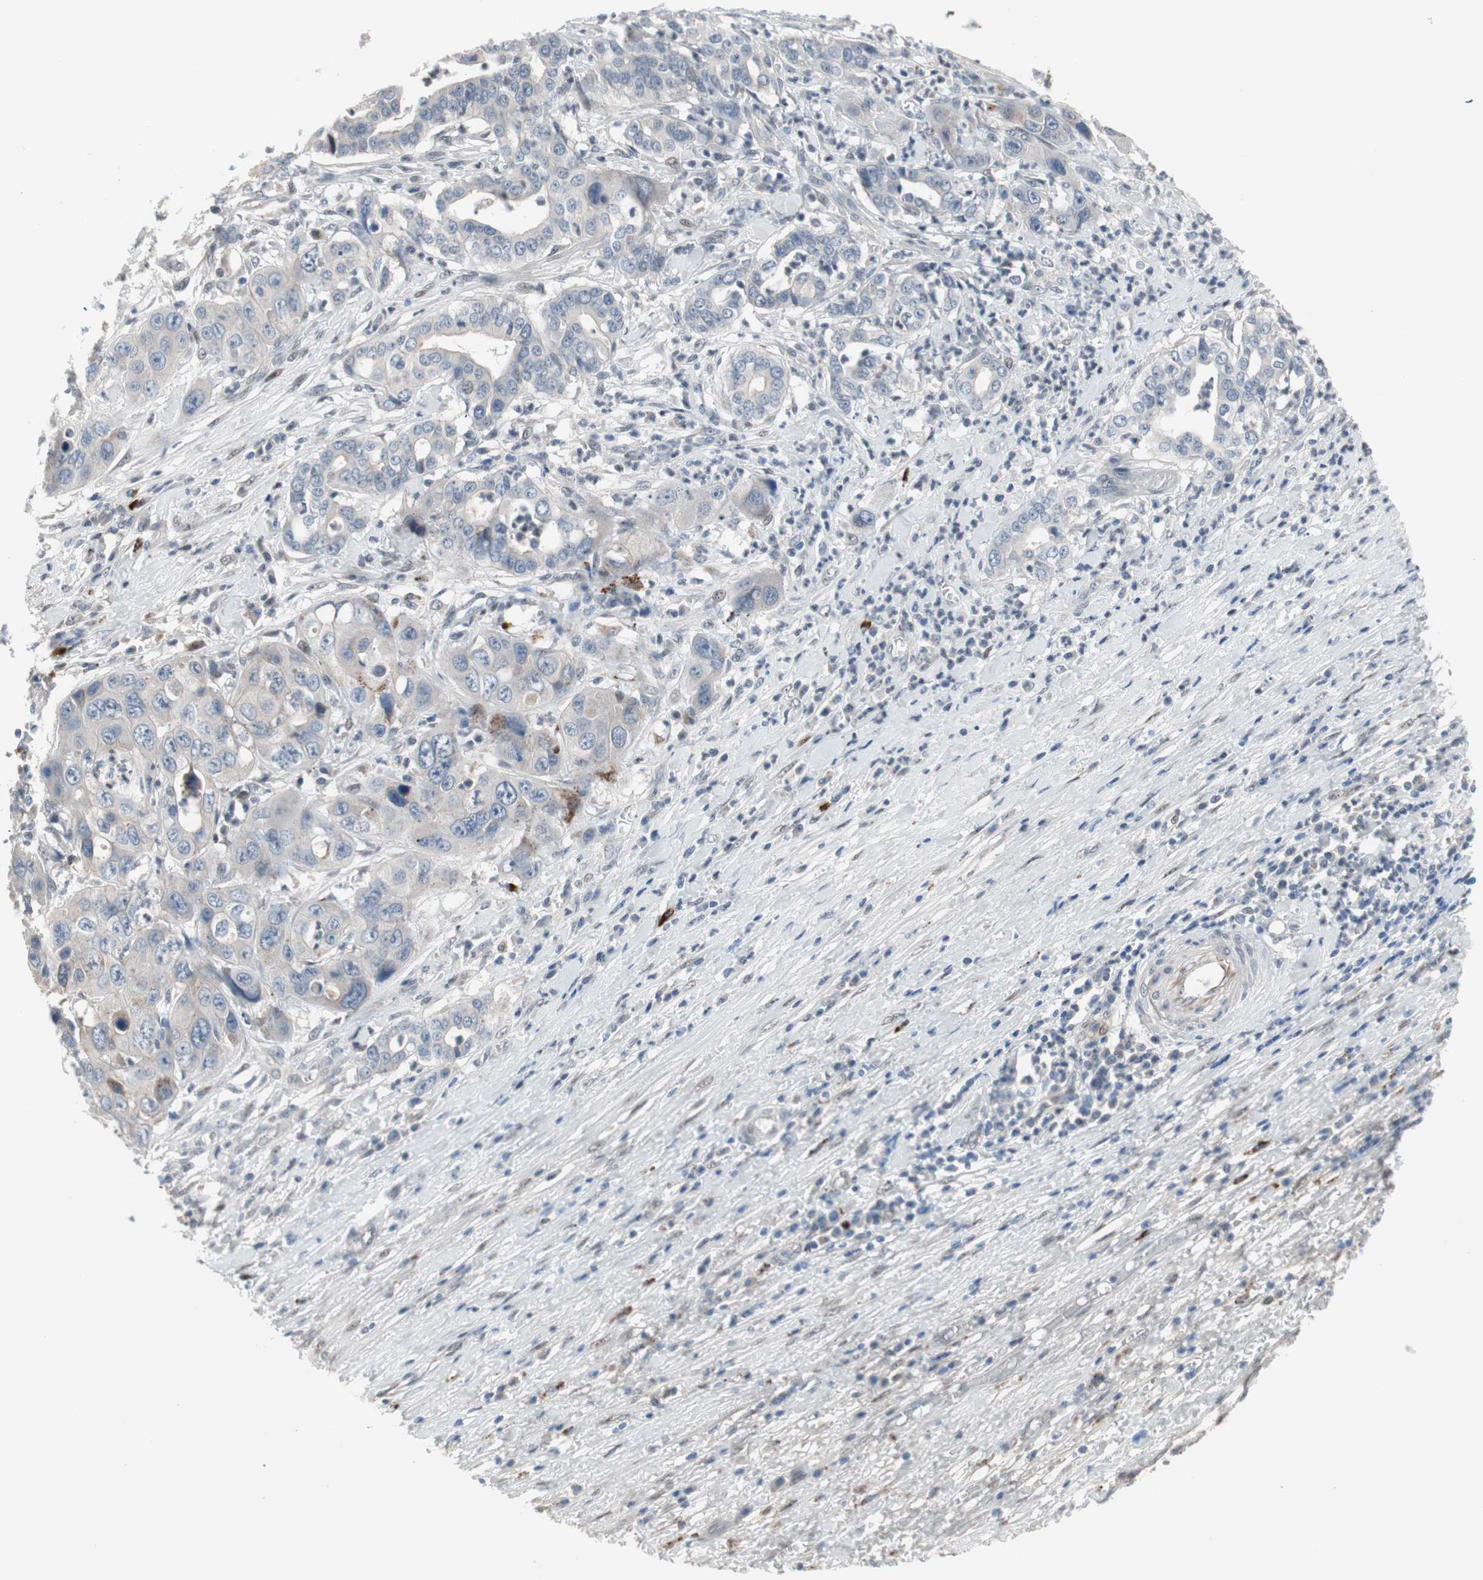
{"staining": {"intensity": "negative", "quantity": "none", "location": "none"}, "tissue": "liver cancer", "cell_type": "Tumor cells", "image_type": "cancer", "snomed": [{"axis": "morphology", "description": "Cholangiocarcinoma"}, {"axis": "topography", "description": "Liver"}], "caption": "Image shows no protein positivity in tumor cells of liver cancer tissue.", "gene": "CAND2", "patient": {"sex": "female", "age": 61}}